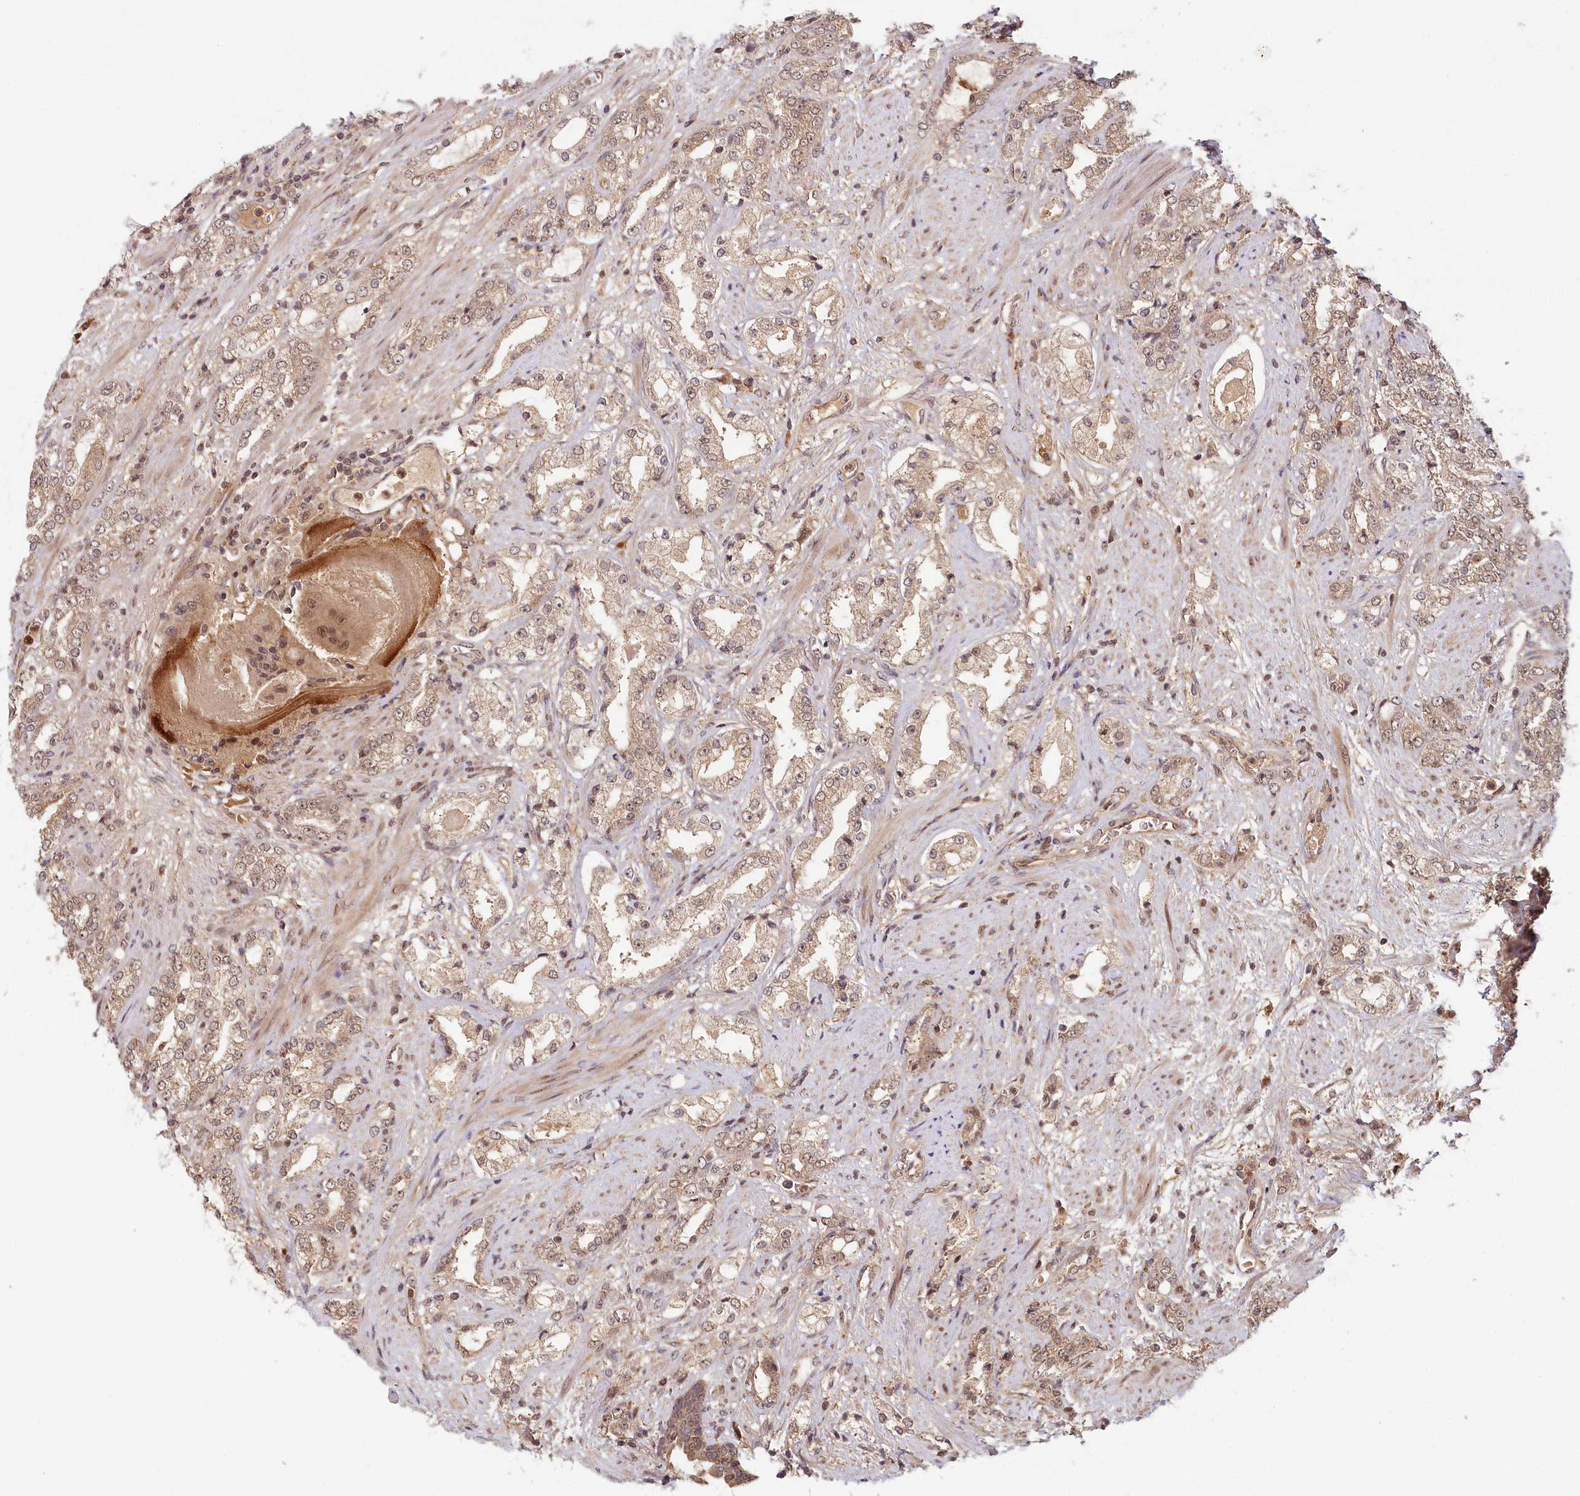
{"staining": {"intensity": "weak", "quantity": ">75%", "location": "cytoplasmic/membranous,nuclear"}, "tissue": "prostate cancer", "cell_type": "Tumor cells", "image_type": "cancer", "snomed": [{"axis": "morphology", "description": "Adenocarcinoma, High grade"}, {"axis": "topography", "description": "Prostate"}], "caption": "The histopathology image demonstrates immunohistochemical staining of high-grade adenocarcinoma (prostate). There is weak cytoplasmic/membranous and nuclear staining is present in about >75% of tumor cells.", "gene": "WAPL", "patient": {"sex": "male", "age": 64}}